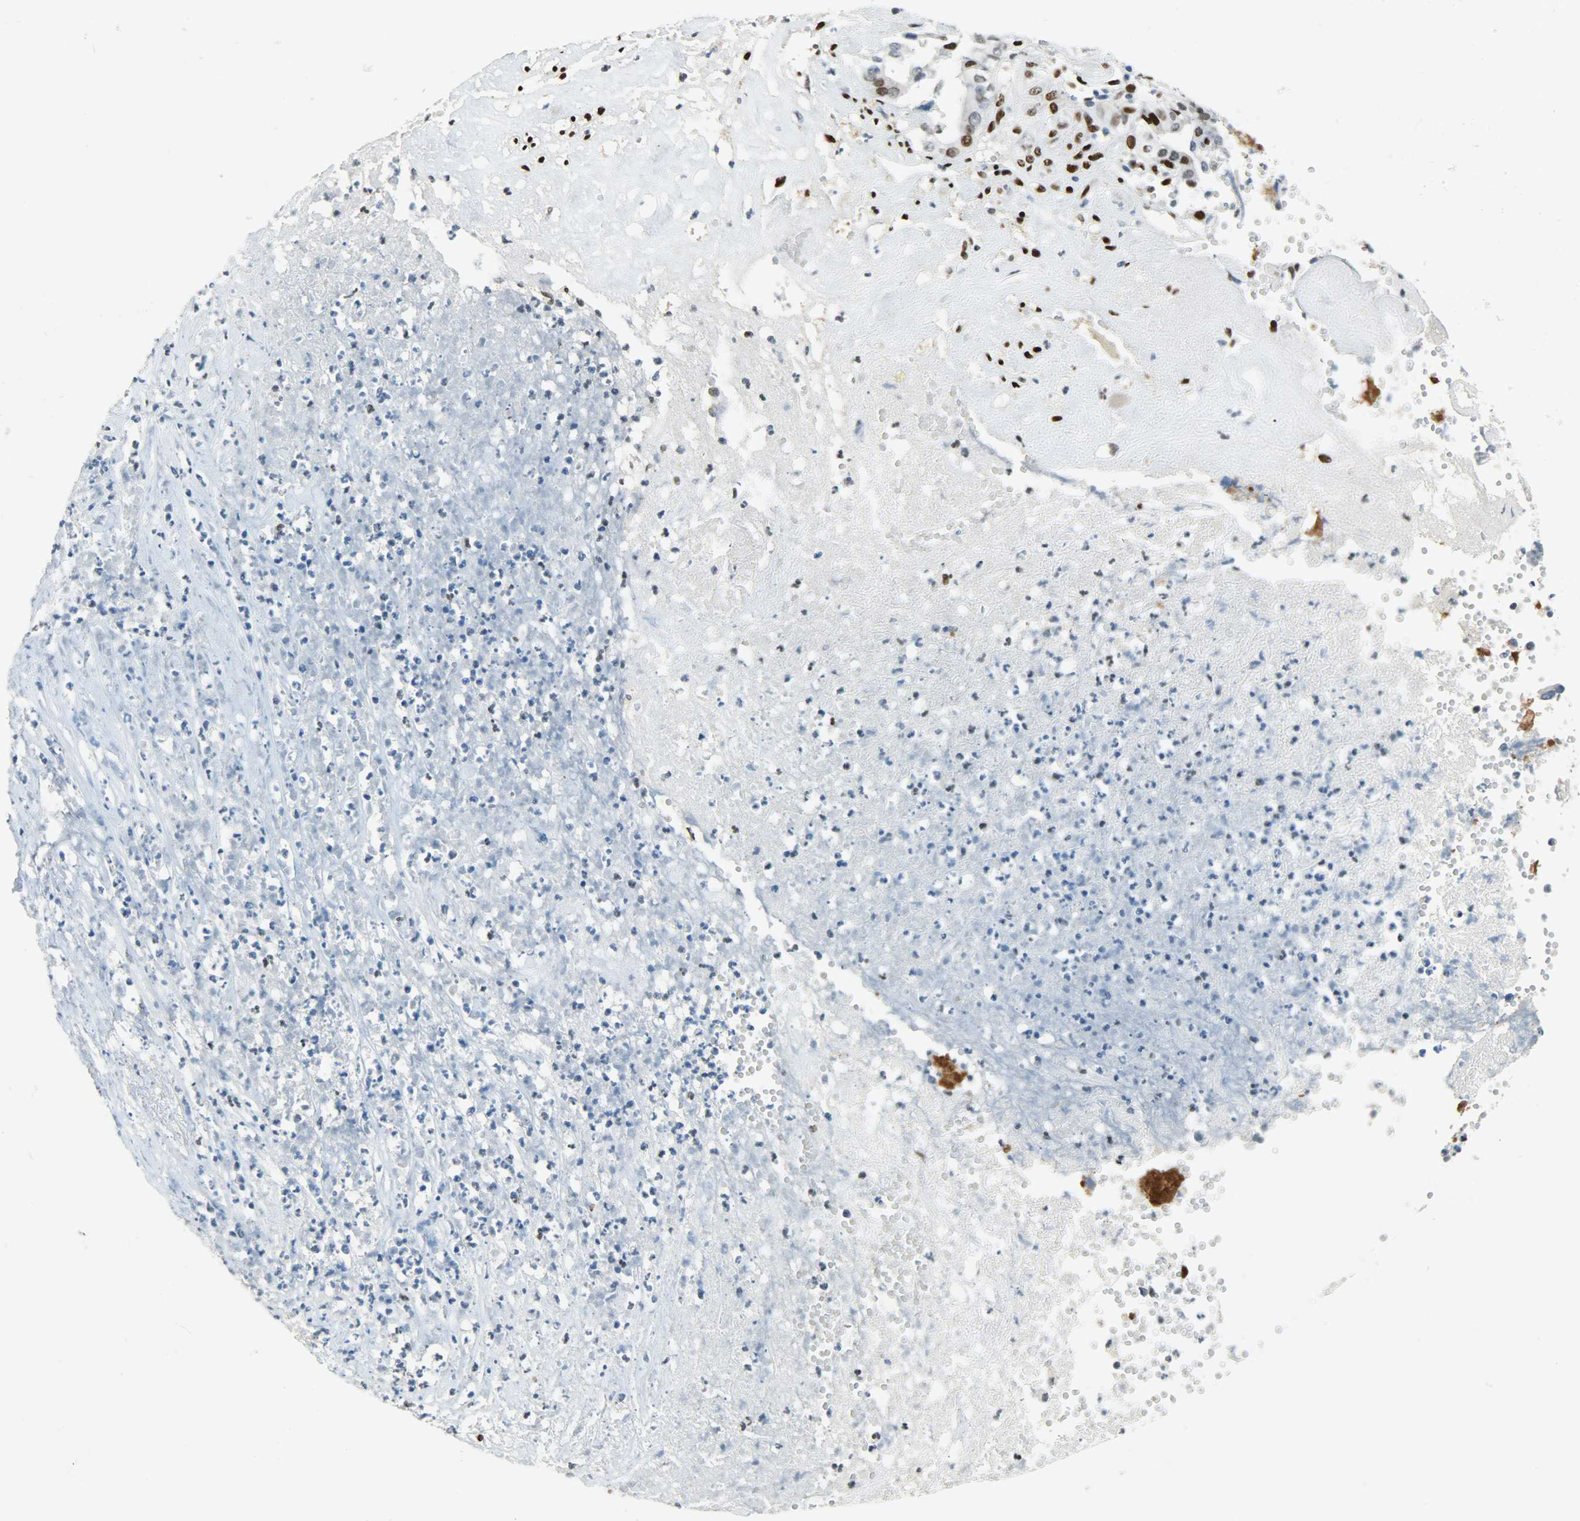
{"staining": {"intensity": "weak", "quantity": "<25%", "location": "nuclear"}, "tissue": "liver cancer", "cell_type": "Tumor cells", "image_type": "cancer", "snomed": [{"axis": "morphology", "description": "Cholangiocarcinoma"}, {"axis": "topography", "description": "Liver"}], "caption": "Liver cancer stained for a protein using IHC demonstrates no expression tumor cells.", "gene": "JUNB", "patient": {"sex": "female", "age": 61}}